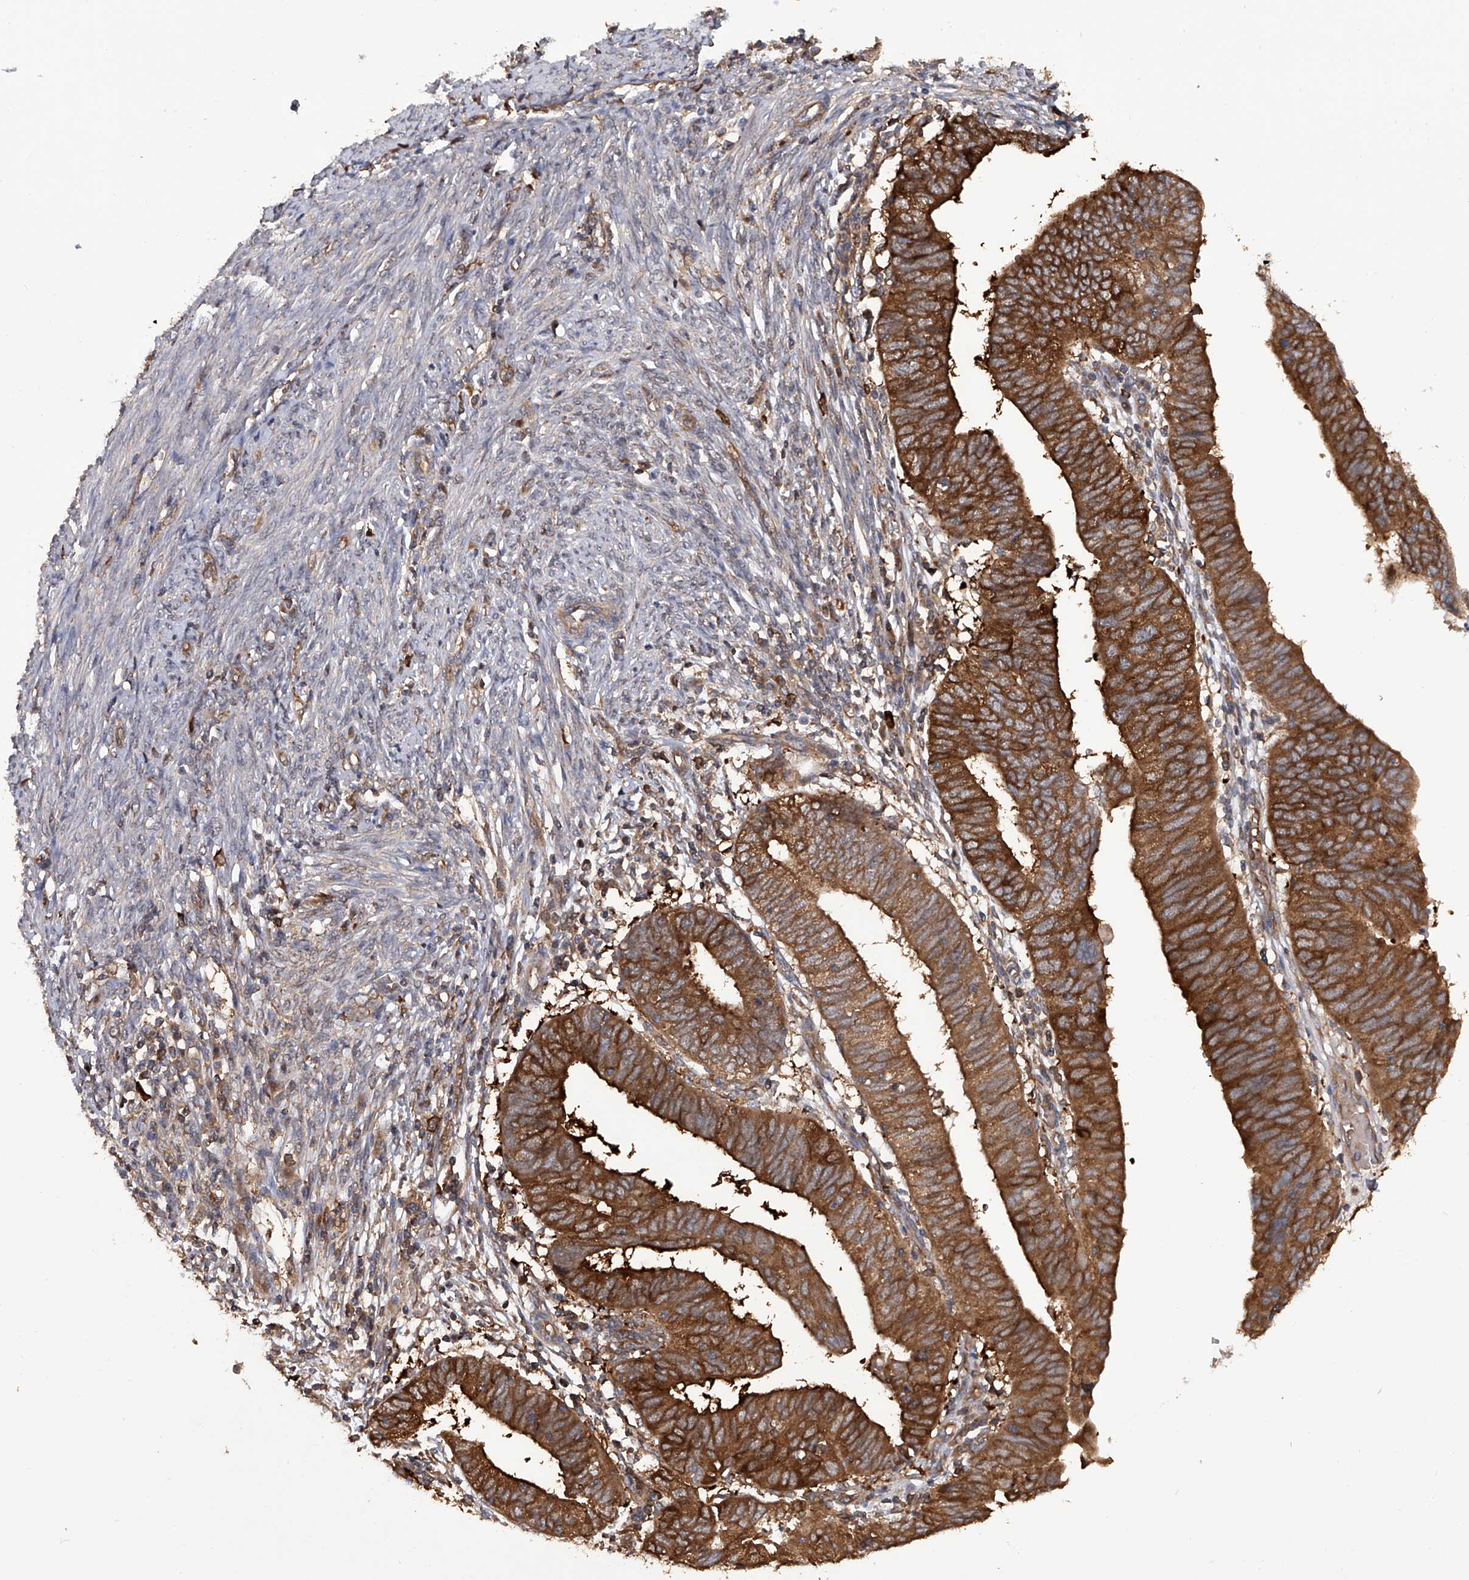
{"staining": {"intensity": "strong", "quantity": ">75%", "location": "cytoplasmic/membranous"}, "tissue": "endometrial cancer", "cell_type": "Tumor cells", "image_type": "cancer", "snomed": [{"axis": "morphology", "description": "Adenocarcinoma, NOS"}, {"axis": "topography", "description": "Uterus"}], "caption": "A brown stain labels strong cytoplasmic/membranous positivity of a protein in endometrial cancer tumor cells. (Brightfield microscopy of DAB IHC at high magnification).", "gene": "NUDT17", "patient": {"sex": "female", "age": 77}}